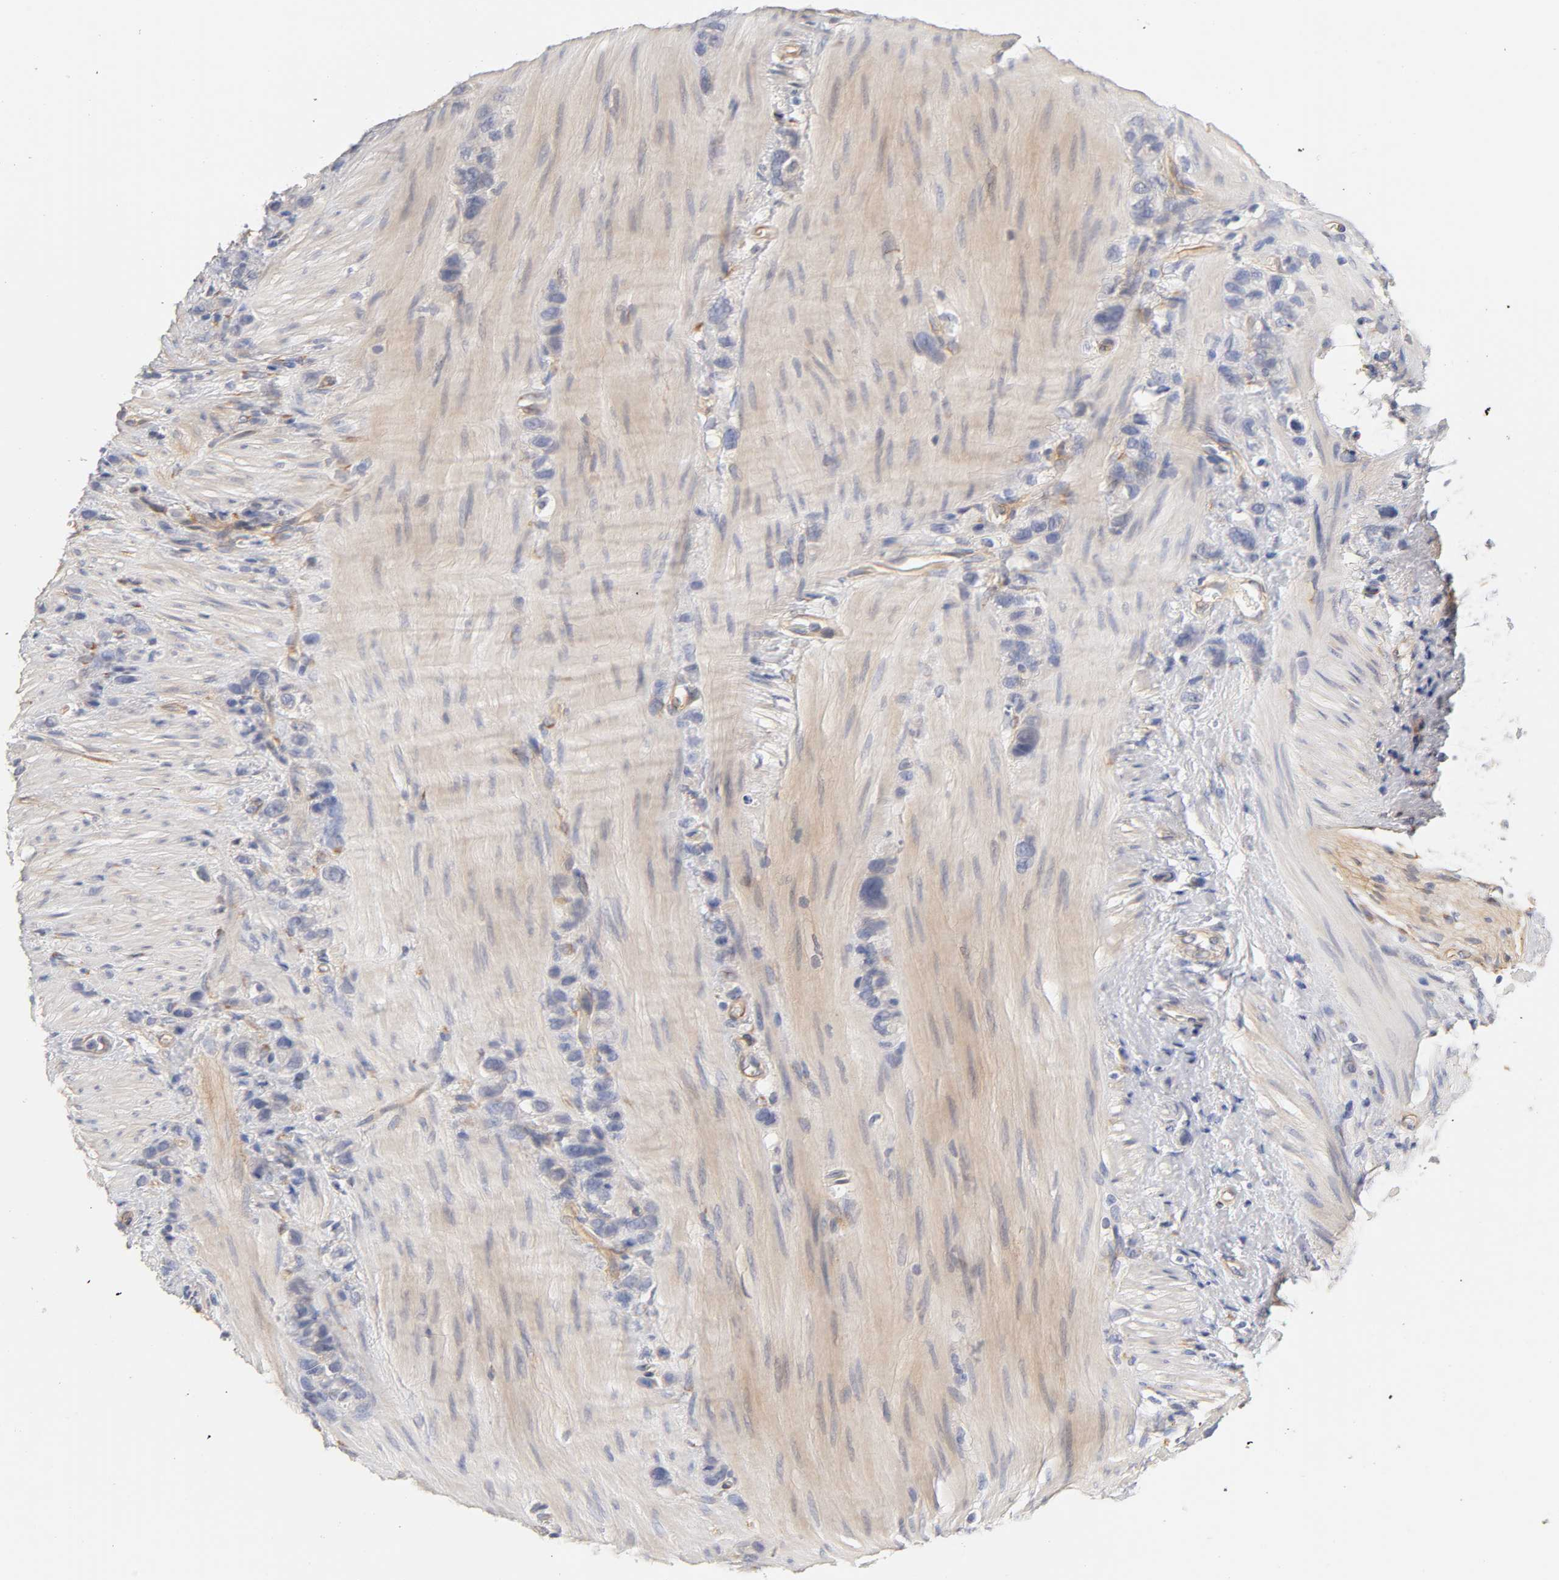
{"staining": {"intensity": "negative", "quantity": "none", "location": "none"}, "tissue": "stomach cancer", "cell_type": "Tumor cells", "image_type": "cancer", "snomed": [{"axis": "morphology", "description": "Normal tissue, NOS"}, {"axis": "morphology", "description": "Adenocarcinoma, NOS"}, {"axis": "morphology", "description": "Adenocarcinoma, High grade"}, {"axis": "topography", "description": "Stomach, upper"}, {"axis": "topography", "description": "Stomach"}], "caption": "Tumor cells show no significant staining in stomach cancer.", "gene": "LAMB1", "patient": {"sex": "female", "age": 65}}